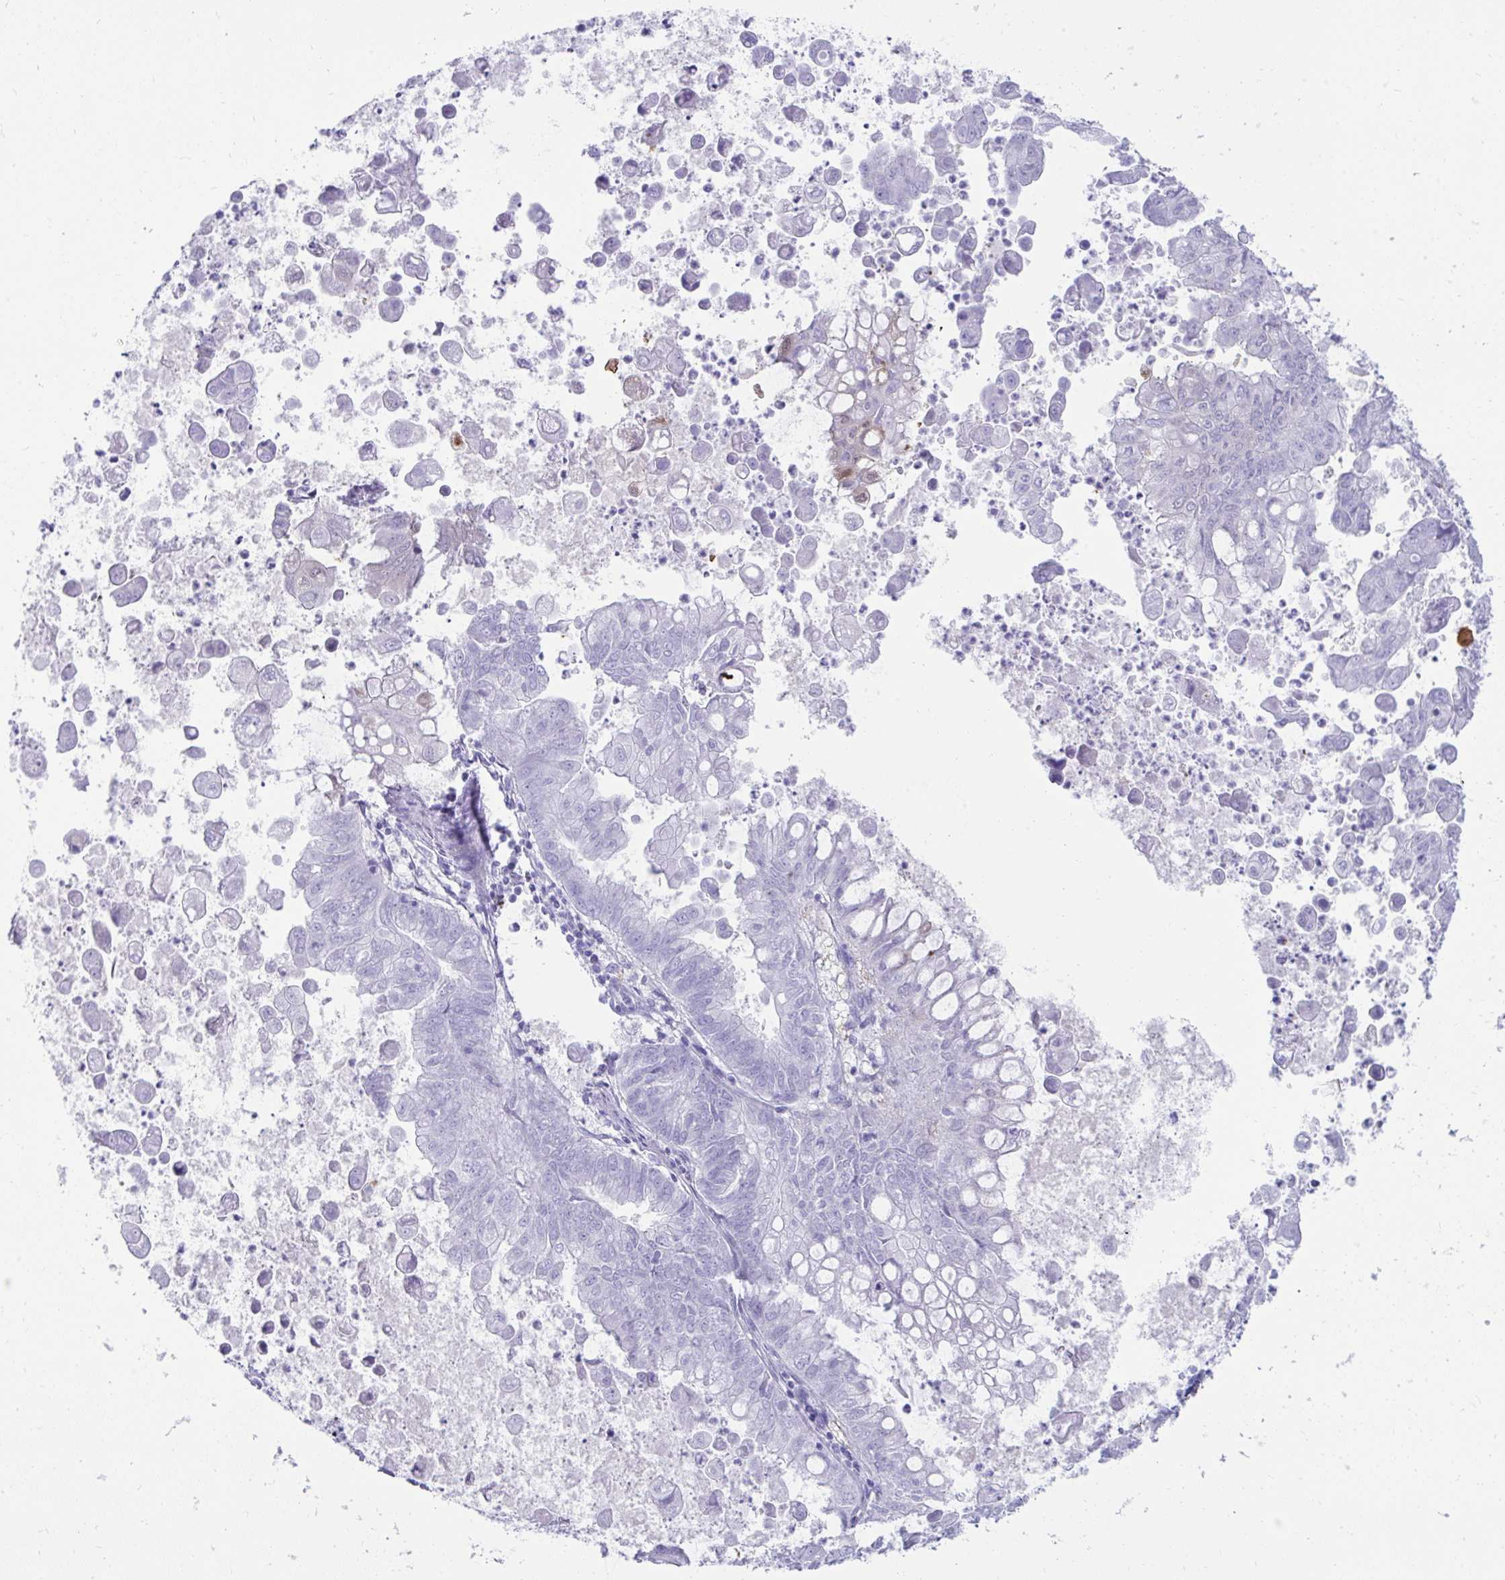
{"staining": {"intensity": "negative", "quantity": "none", "location": "none"}, "tissue": "stomach cancer", "cell_type": "Tumor cells", "image_type": "cancer", "snomed": [{"axis": "morphology", "description": "Adenocarcinoma, NOS"}, {"axis": "topography", "description": "Stomach, upper"}], "caption": "Stomach adenocarcinoma was stained to show a protein in brown. There is no significant positivity in tumor cells.", "gene": "PSCA", "patient": {"sex": "male", "age": 80}}